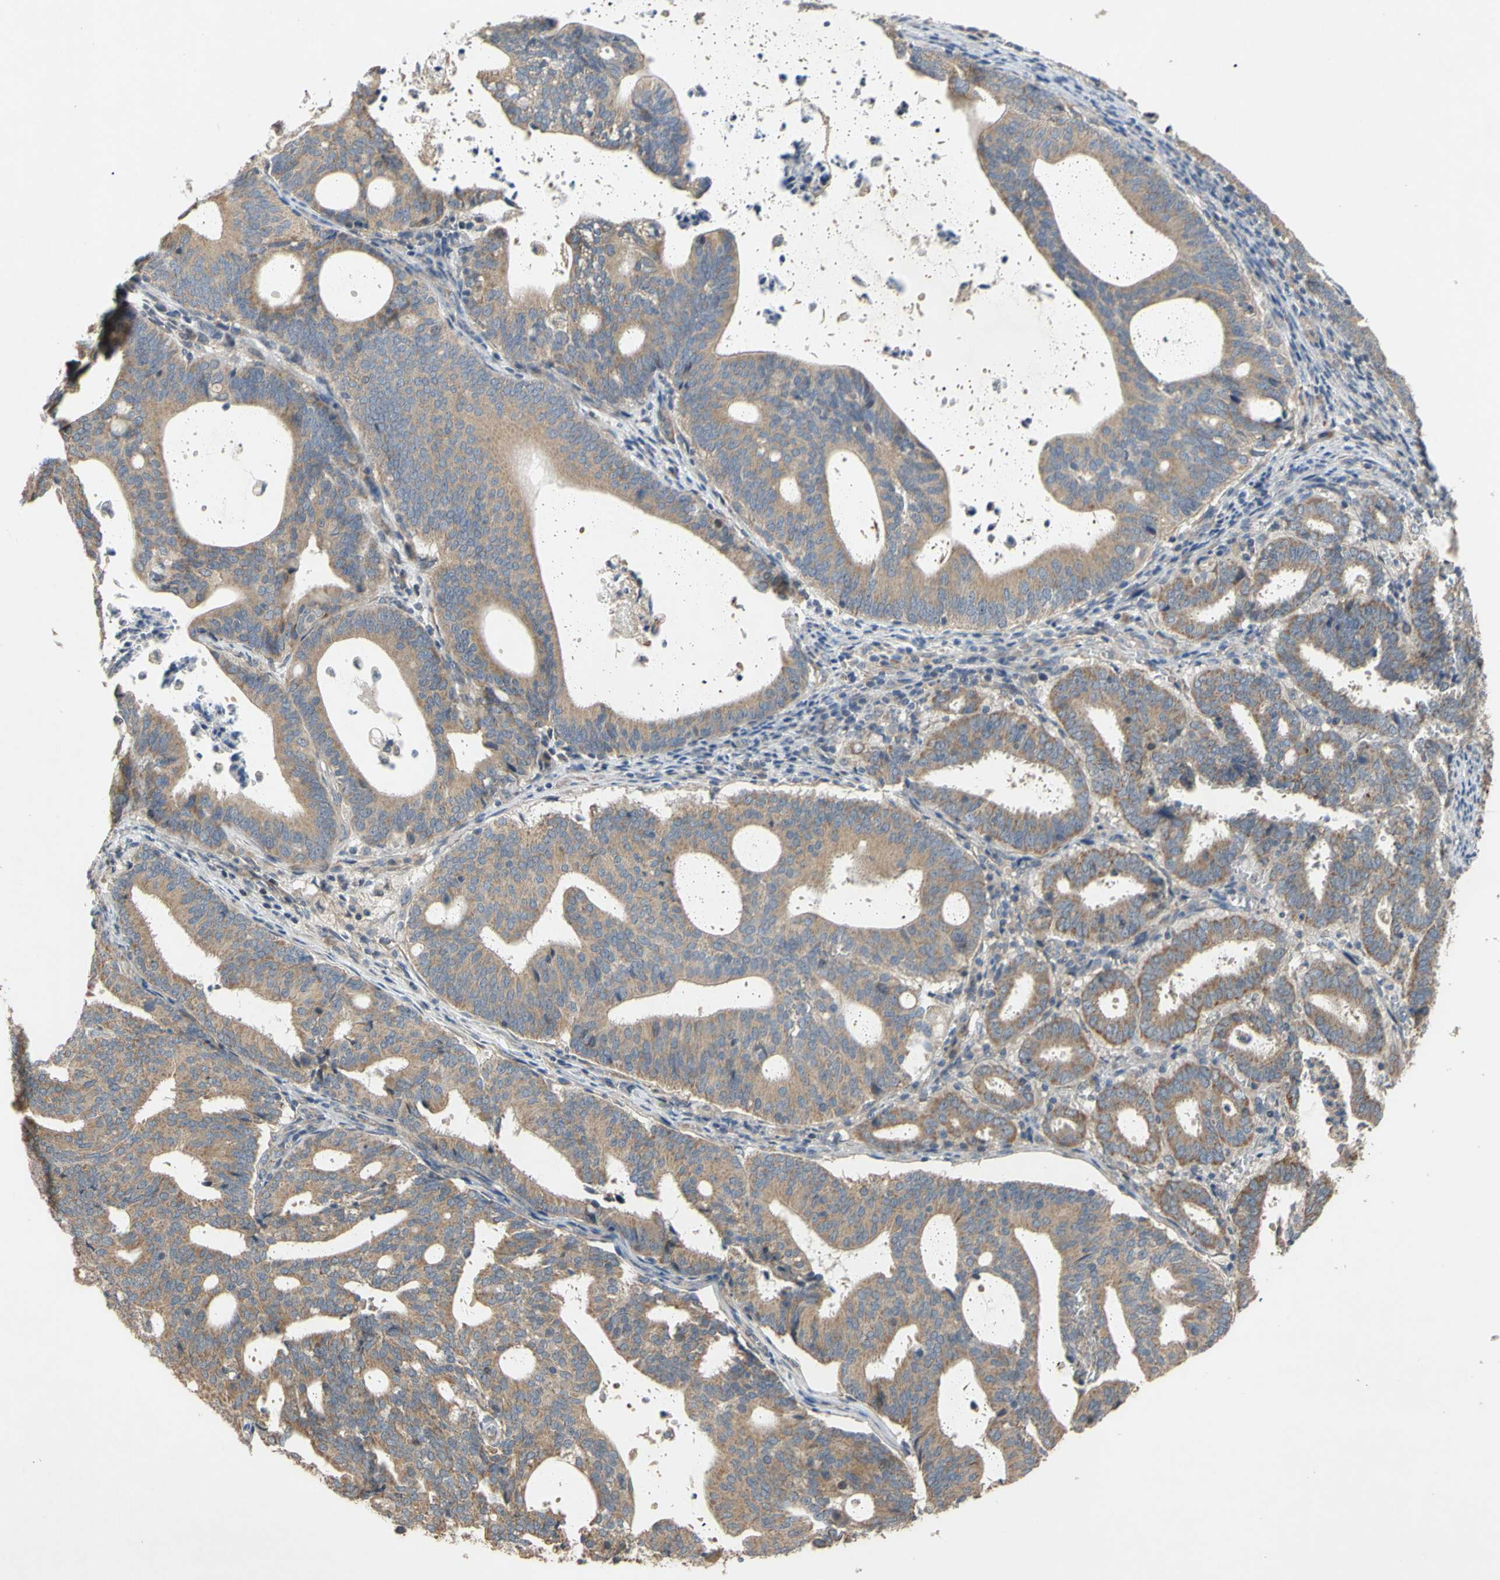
{"staining": {"intensity": "moderate", "quantity": ">75%", "location": "cytoplasmic/membranous"}, "tissue": "endometrial cancer", "cell_type": "Tumor cells", "image_type": "cancer", "snomed": [{"axis": "morphology", "description": "Adenocarcinoma, NOS"}, {"axis": "topography", "description": "Uterus"}], "caption": "About >75% of tumor cells in human adenocarcinoma (endometrial) exhibit moderate cytoplasmic/membranous protein positivity as visualized by brown immunohistochemical staining.", "gene": "PARD6A", "patient": {"sex": "female", "age": 83}}